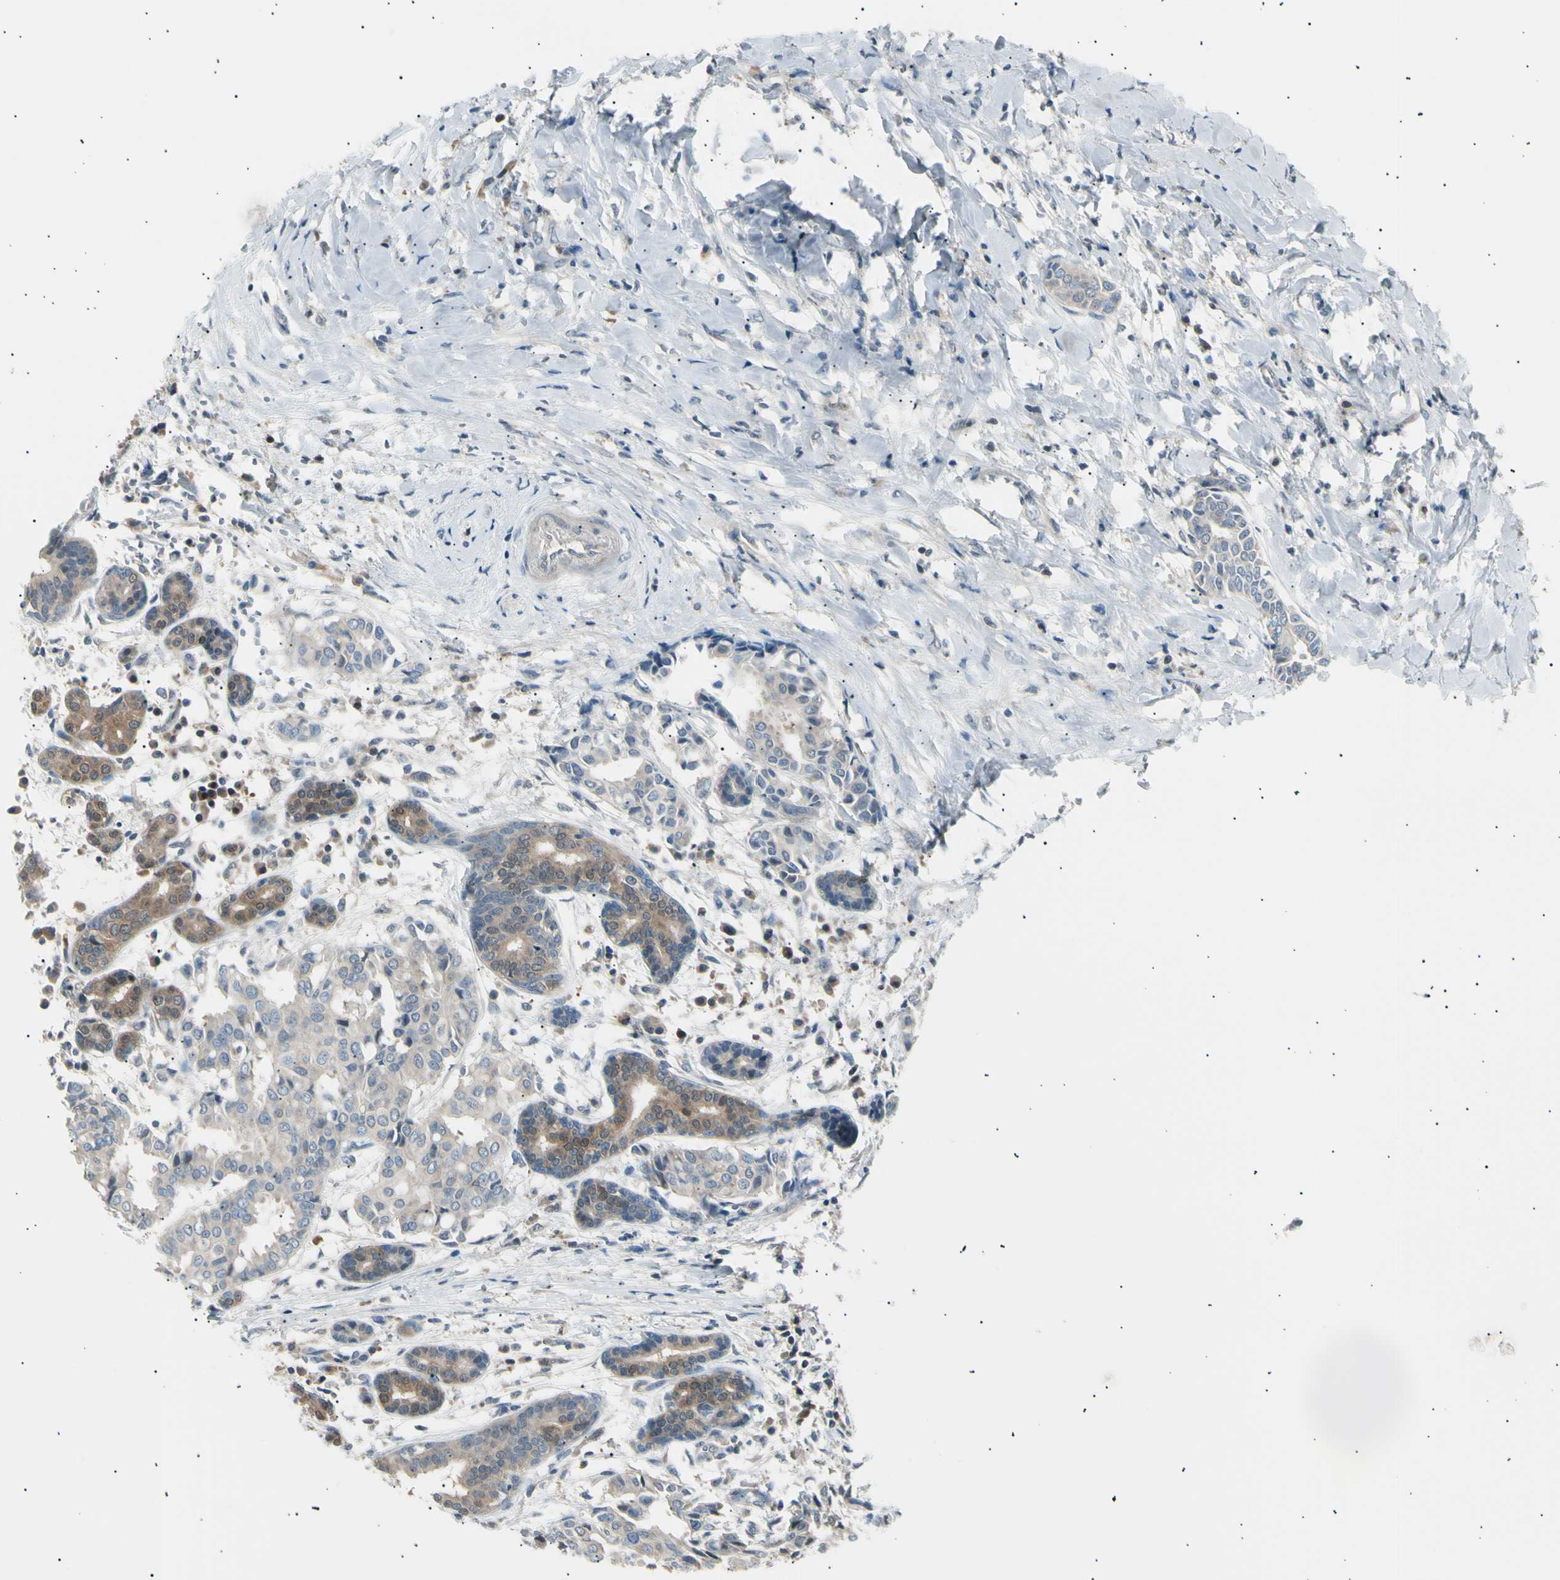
{"staining": {"intensity": "weak", "quantity": ">75%", "location": "cytoplasmic/membranous"}, "tissue": "head and neck cancer", "cell_type": "Tumor cells", "image_type": "cancer", "snomed": [{"axis": "morphology", "description": "Adenocarcinoma, NOS"}, {"axis": "topography", "description": "Salivary gland"}, {"axis": "topography", "description": "Head-Neck"}], "caption": "Human adenocarcinoma (head and neck) stained for a protein (brown) shows weak cytoplasmic/membranous positive staining in approximately >75% of tumor cells.", "gene": "LHPP", "patient": {"sex": "female", "age": 59}}